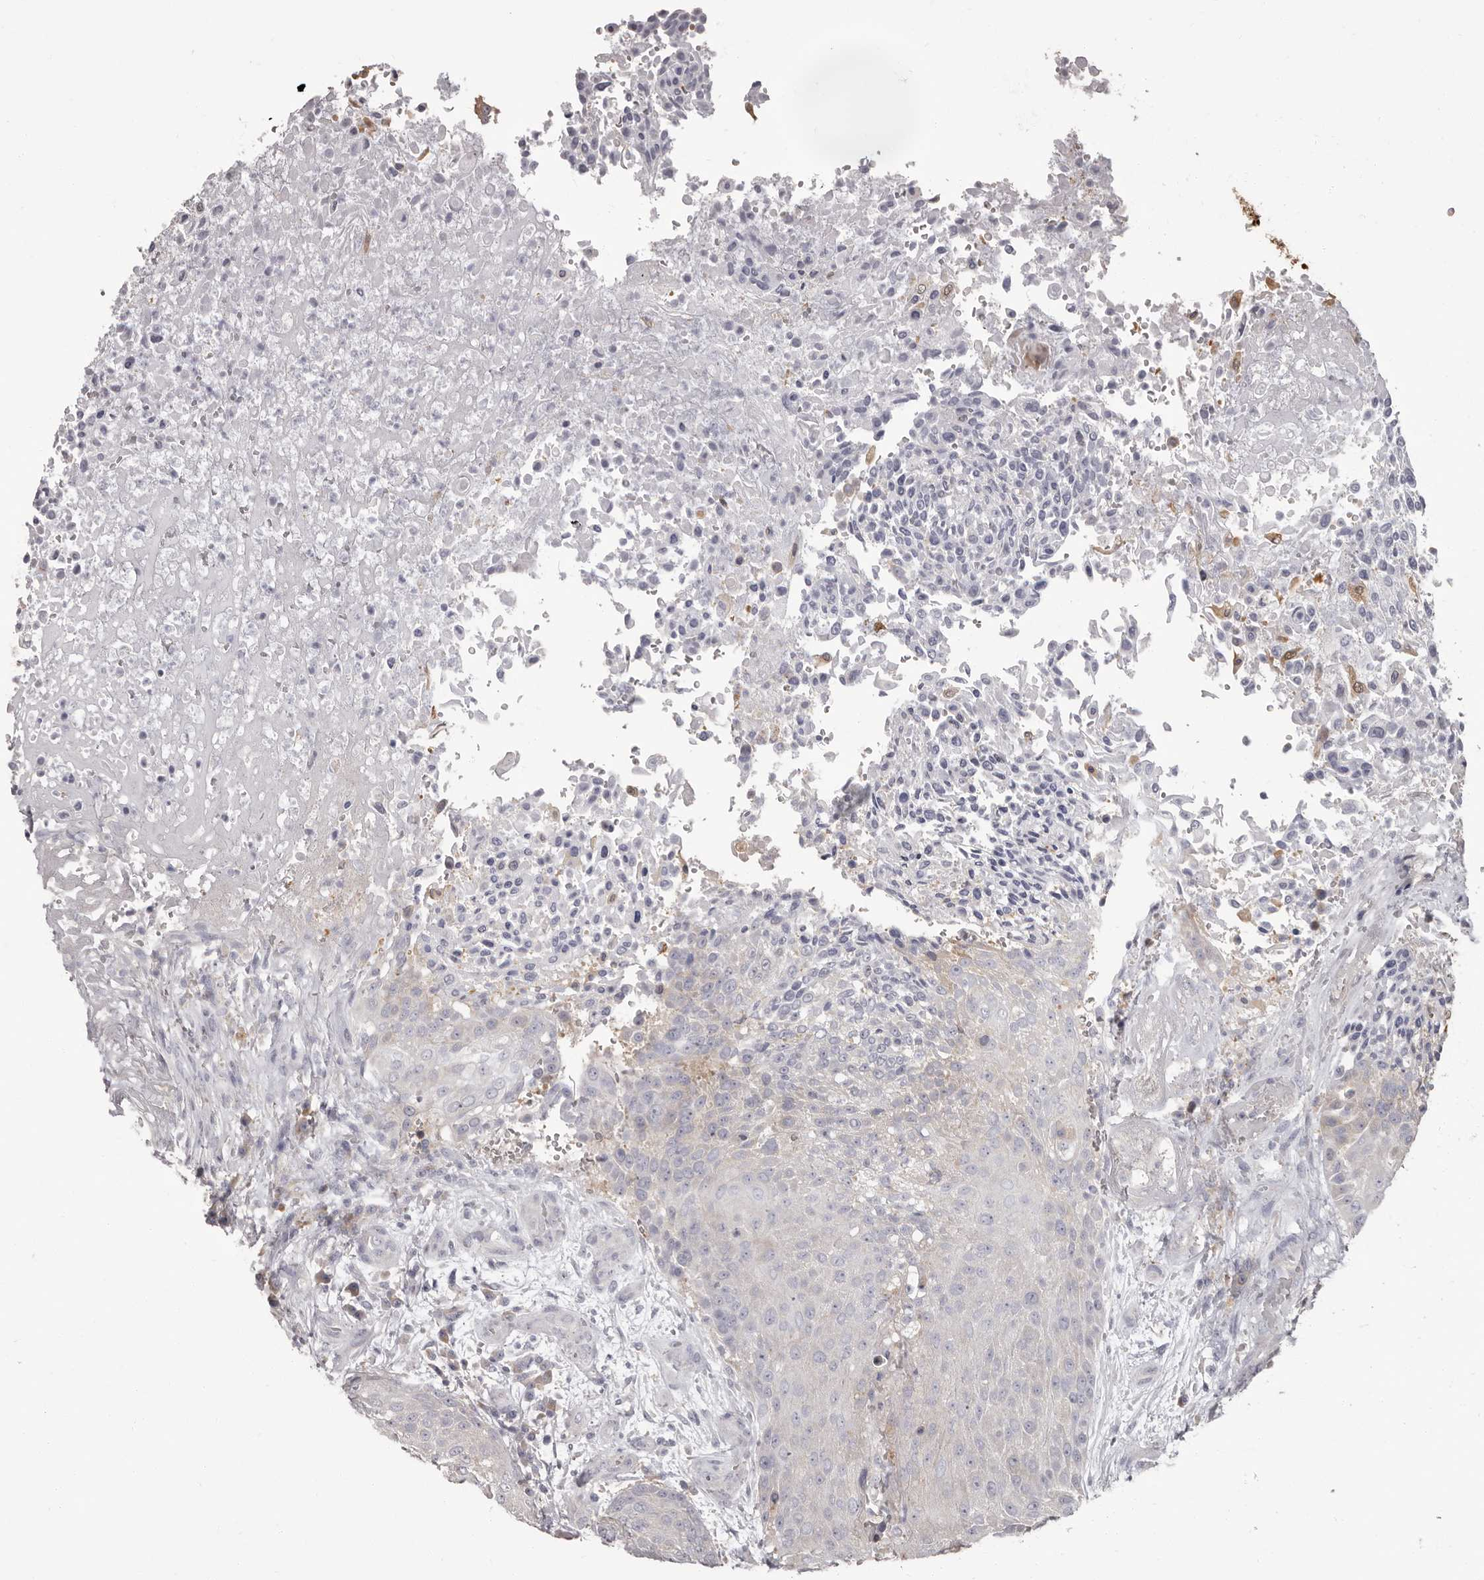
{"staining": {"intensity": "negative", "quantity": "none", "location": "none"}, "tissue": "urothelial cancer", "cell_type": "Tumor cells", "image_type": "cancer", "snomed": [{"axis": "morphology", "description": "Urothelial carcinoma, High grade"}, {"axis": "topography", "description": "Urinary bladder"}], "caption": "Tumor cells are negative for brown protein staining in urothelial cancer.", "gene": "APEH", "patient": {"sex": "female", "age": 63}}